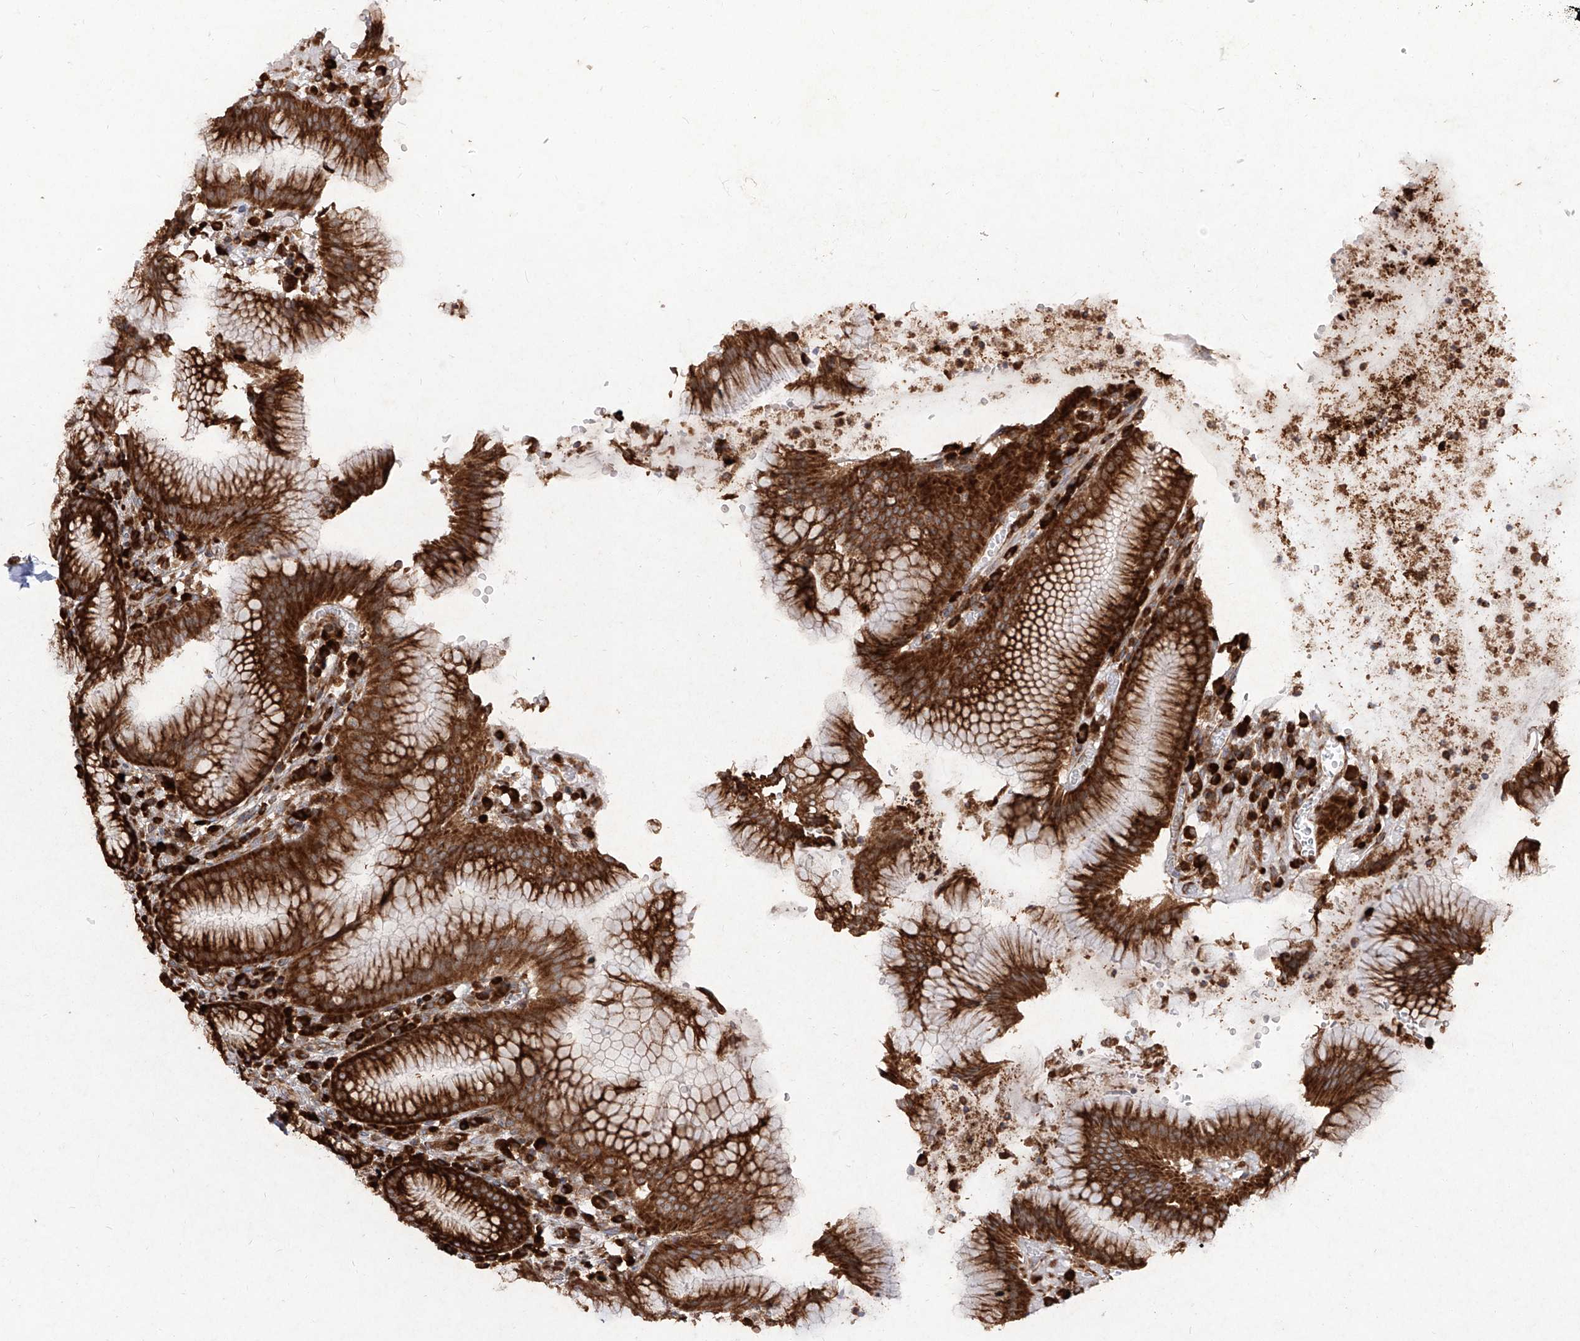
{"staining": {"intensity": "strong", "quantity": ">75%", "location": "cytoplasmic/membranous"}, "tissue": "stomach", "cell_type": "Glandular cells", "image_type": "normal", "snomed": [{"axis": "morphology", "description": "Normal tissue, NOS"}, {"axis": "topography", "description": "Stomach"}], "caption": "The photomicrograph demonstrates staining of unremarkable stomach, revealing strong cytoplasmic/membranous protein expression (brown color) within glandular cells.", "gene": "RPS25", "patient": {"sex": "male", "age": 55}}